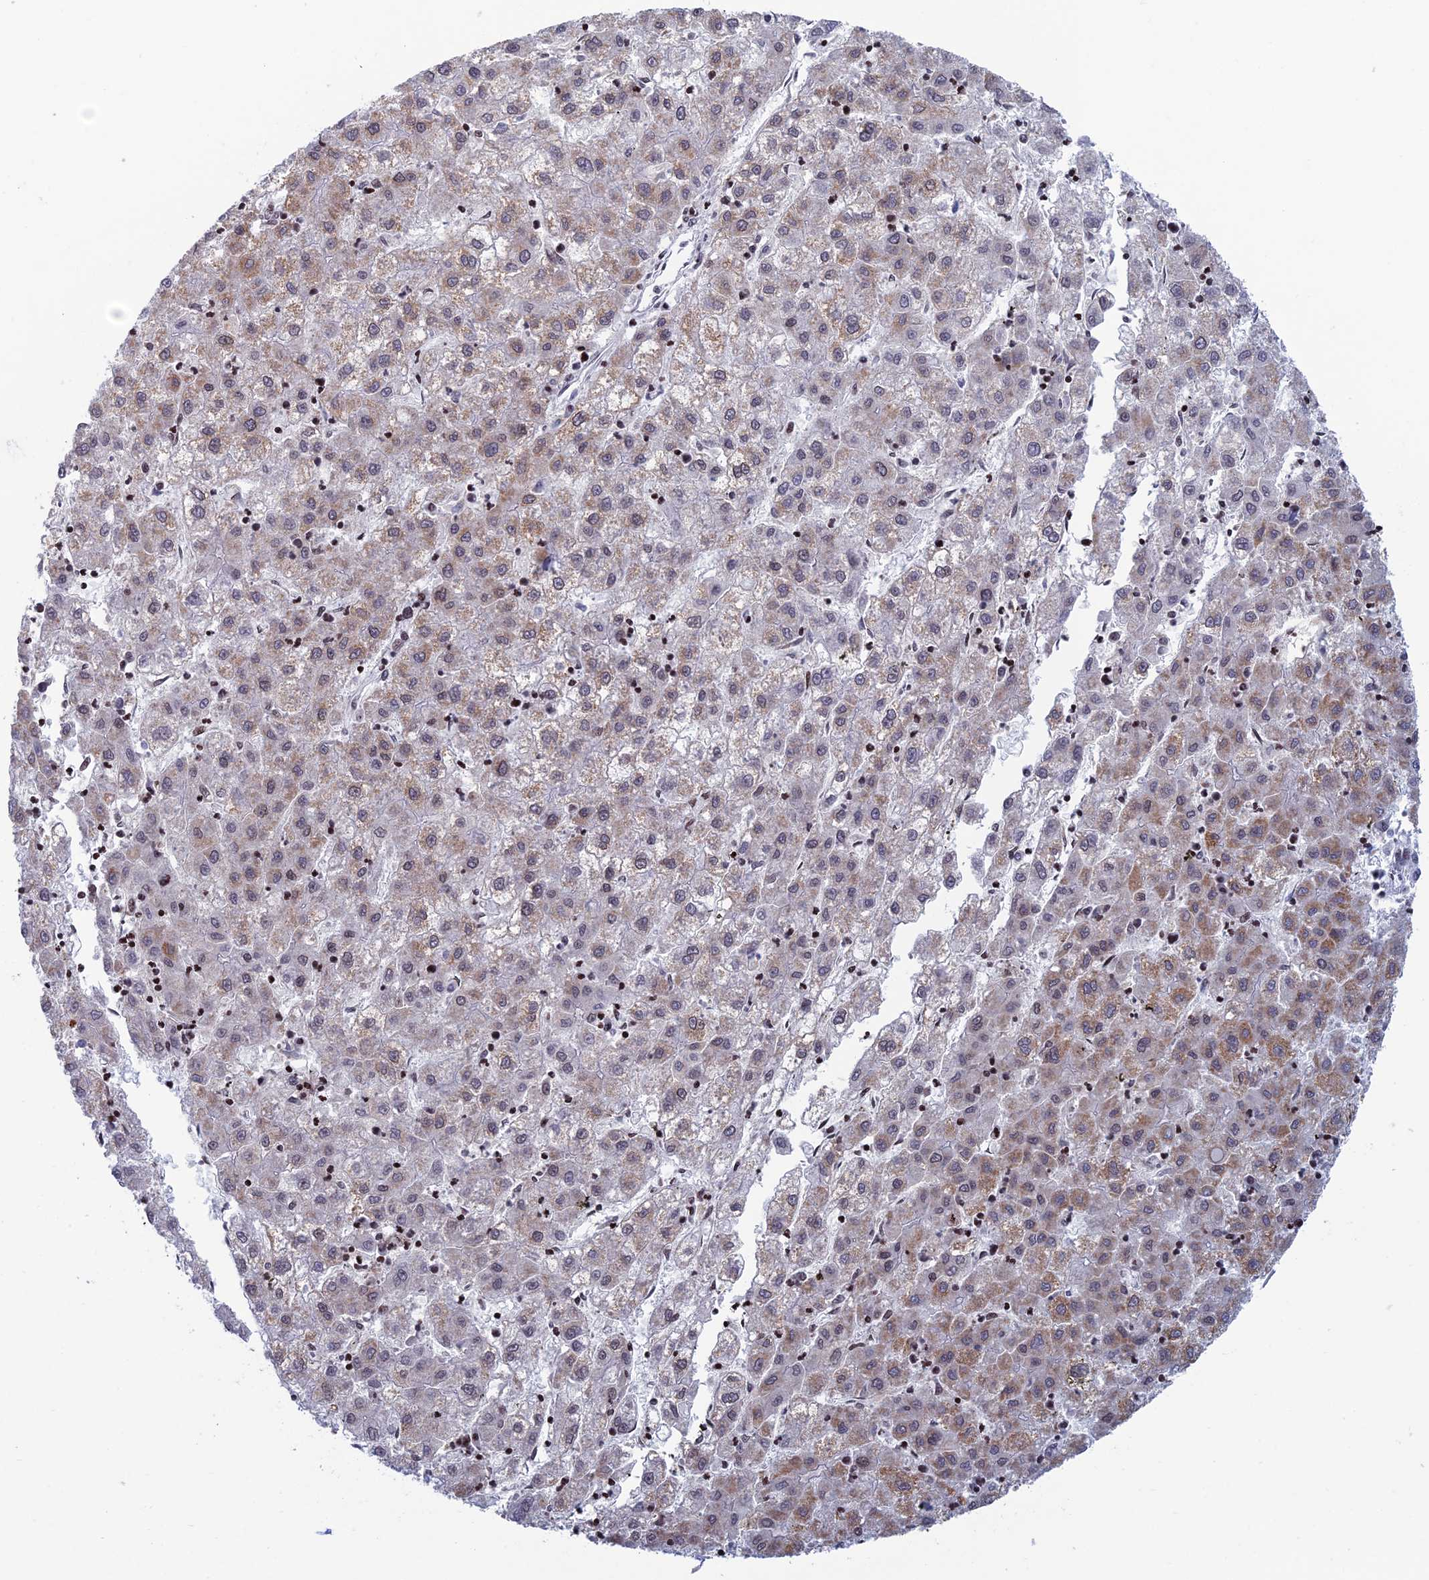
{"staining": {"intensity": "weak", "quantity": ">75%", "location": "cytoplasmic/membranous,nuclear"}, "tissue": "liver cancer", "cell_type": "Tumor cells", "image_type": "cancer", "snomed": [{"axis": "morphology", "description": "Carcinoma, Hepatocellular, NOS"}, {"axis": "topography", "description": "Liver"}], "caption": "Brown immunohistochemical staining in liver cancer (hepatocellular carcinoma) displays weak cytoplasmic/membranous and nuclear expression in about >75% of tumor cells. (DAB (3,3'-diaminobenzidine) = brown stain, brightfield microscopy at high magnification).", "gene": "AFF3", "patient": {"sex": "male", "age": 72}}